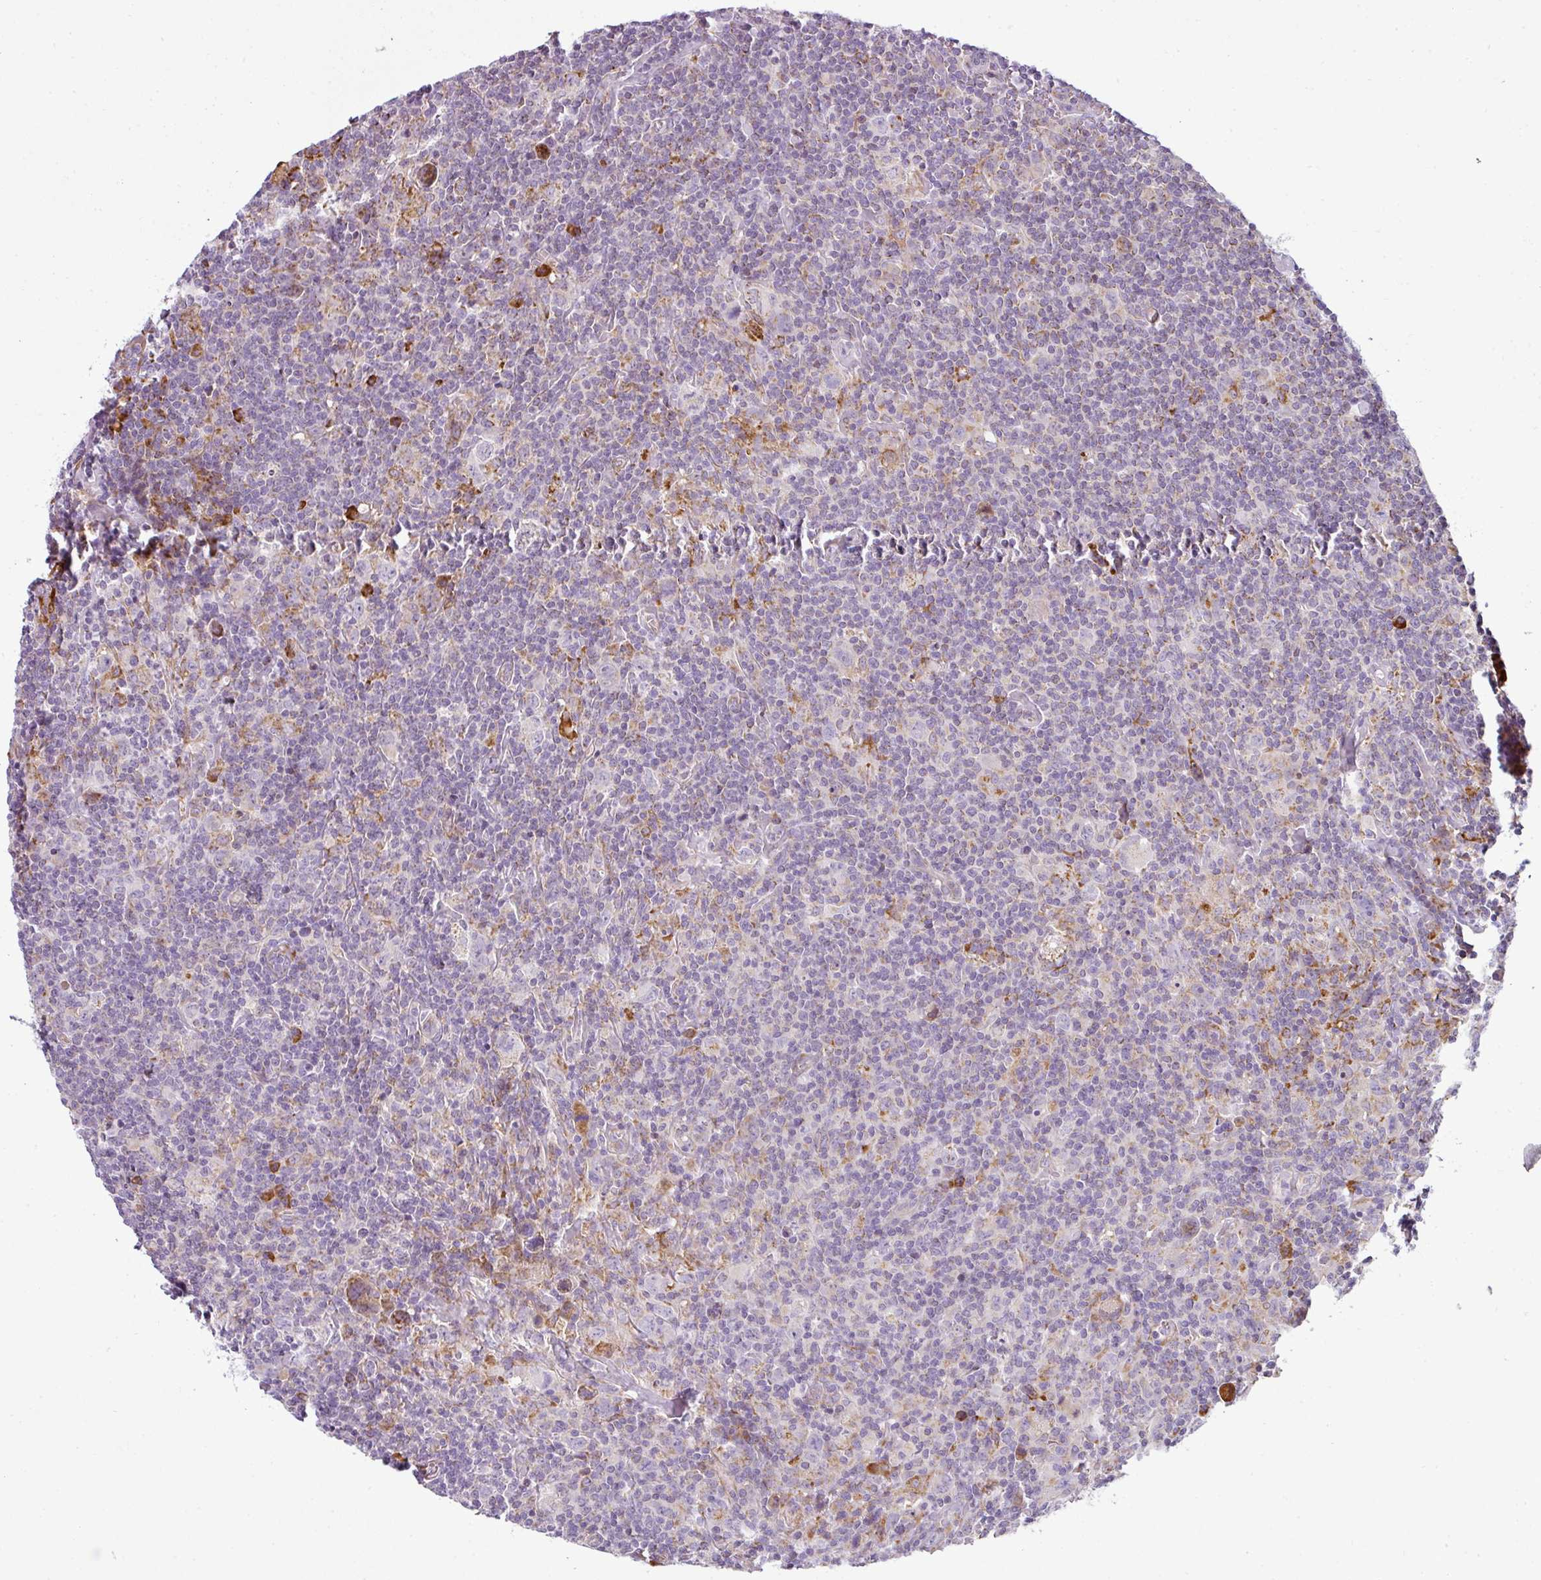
{"staining": {"intensity": "negative", "quantity": "none", "location": "none"}, "tissue": "lymphoma", "cell_type": "Tumor cells", "image_type": "cancer", "snomed": [{"axis": "morphology", "description": "Hodgkin's disease, NOS"}, {"axis": "topography", "description": "Lymph node"}], "caption": "IHC photomicrograph of lymphoma stained for a protein (brown), which exhibits no expression in tumor cells.", "gene": "ANKRD18A", "patient": {"sex": "female", "age": 18}}